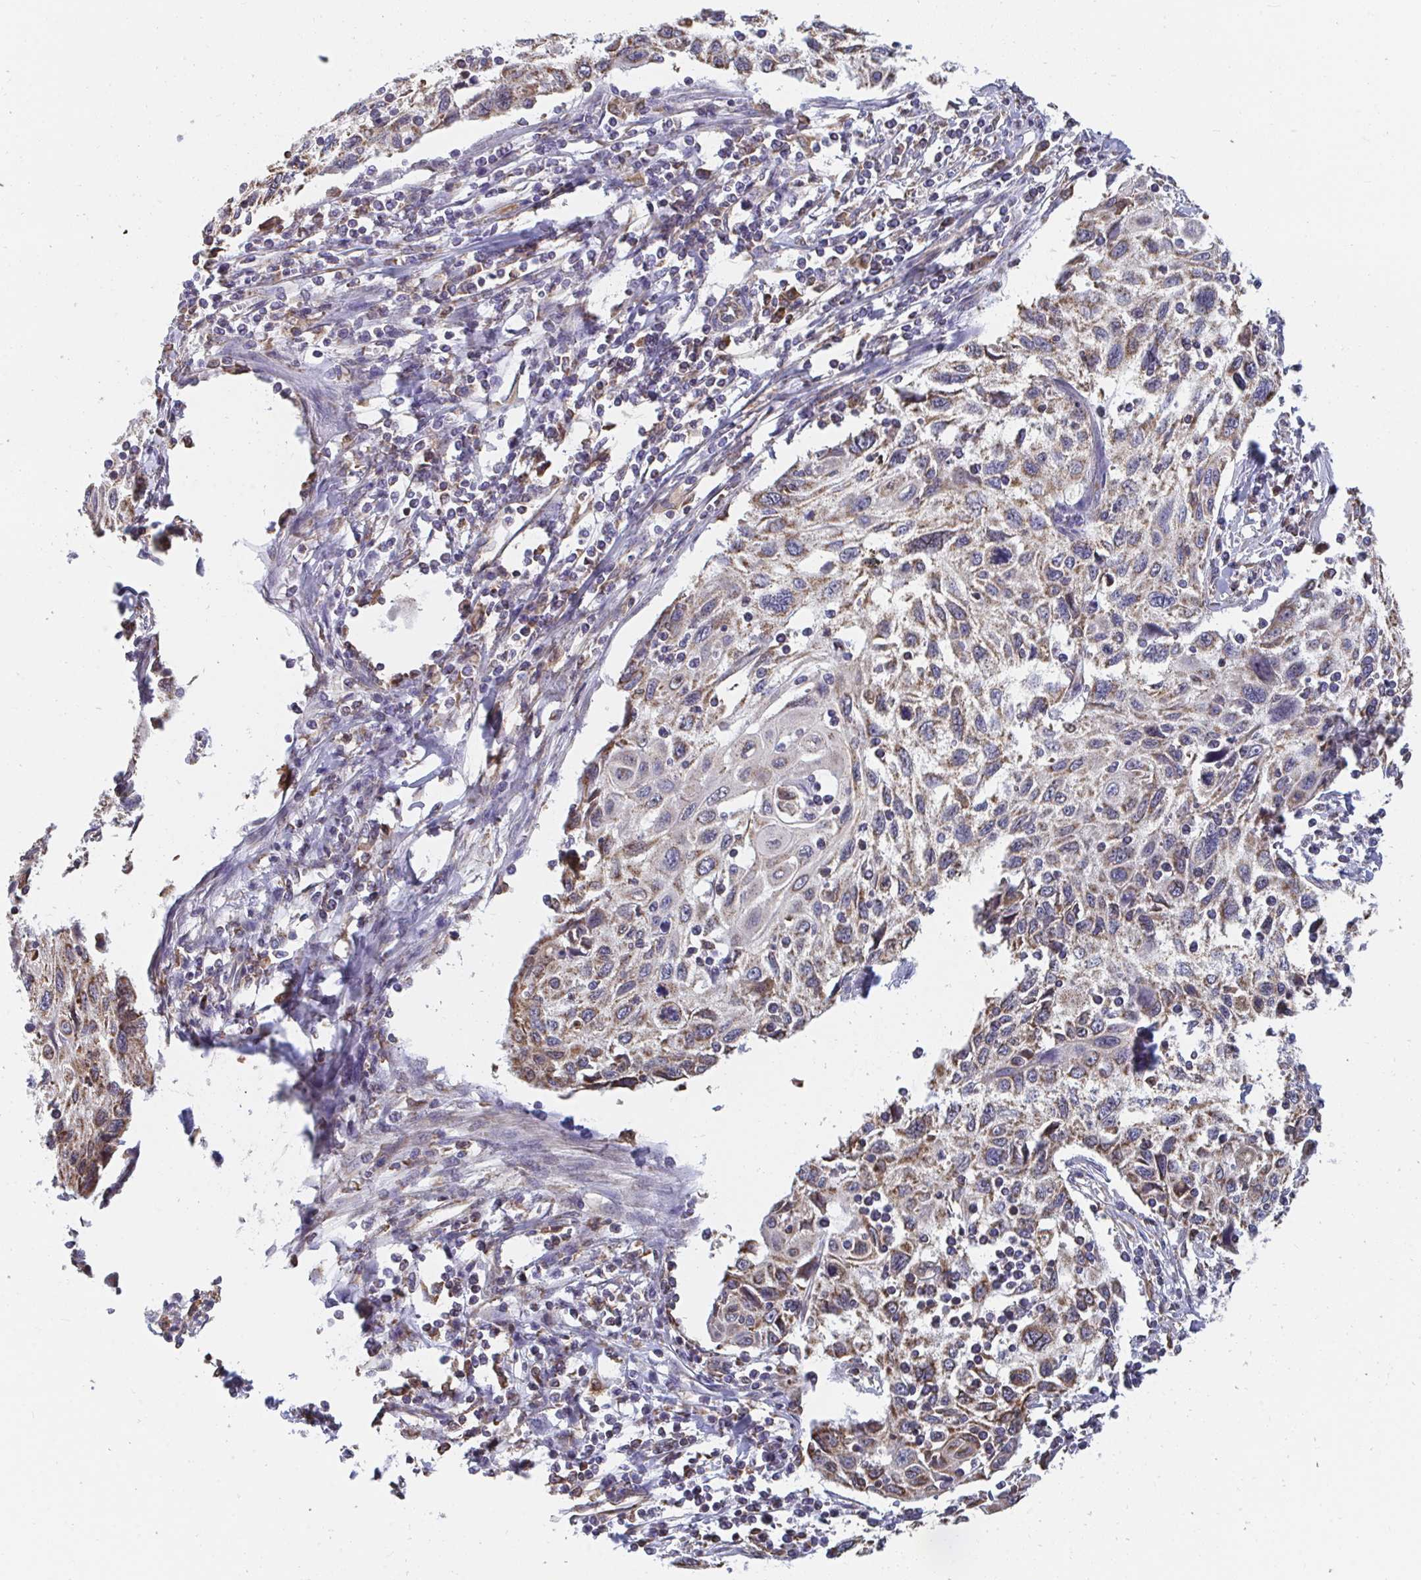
{"staining": {"intensity": "moderate", "quantity": ">75%", "location": "cytoplasmic/membranous"}, "tissue": "cervical cancer", "cell_type": "Tumor cells", "image_type": "cancer", "snomed": [{"axis": "morphology", "description": "Squamous cell carcinoma, NOS"}, {"axis": "topography", "description": "Cervix"}], "caption": "Immunohistochemical staining of human cervical cancer demonstrates medium levels of moderate cytoplasmic/membranous protein expression in approximately >75% of tumor cells.", "gene": "ELAVL1", "patient": {"sex": "female", "age": 70}}